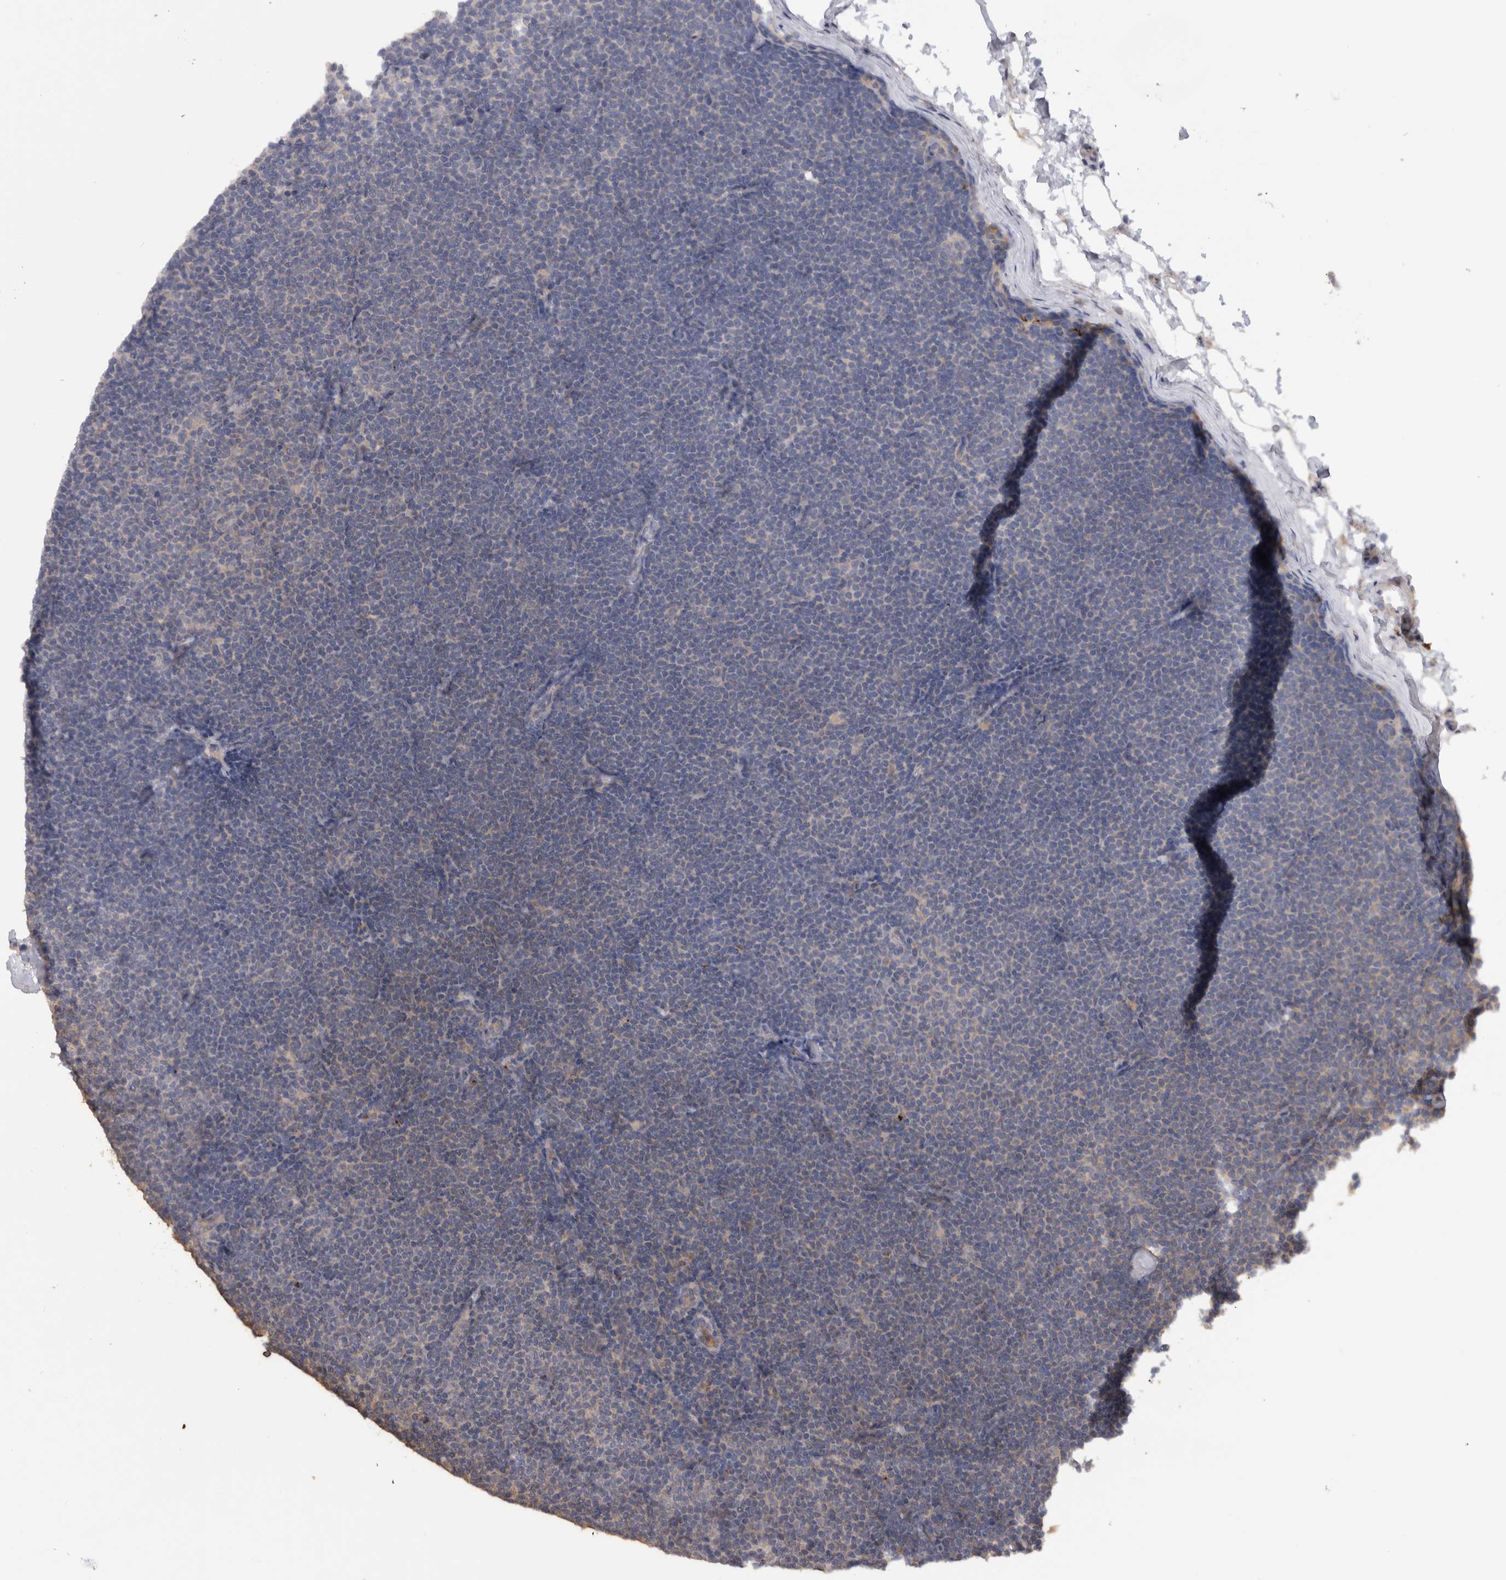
{"staining": {"intensity": "negative", "quantity": "none", "location": "none"}, "tissue": "lymphoma", "cell_type": "Tumor cells", "image_type": "cancer", "snomed": [{"axis": "morphology", "description": "Malignant lymphoma, non-Hodgkin's type, Low grade"}, {"axis": "topography", "description": "Lymph node"}], "caption": "IHC of human lymphoma shows no staining in tumor cells.", "gene": "TMED7", "patient": {"sex": "female", "age": 53}}